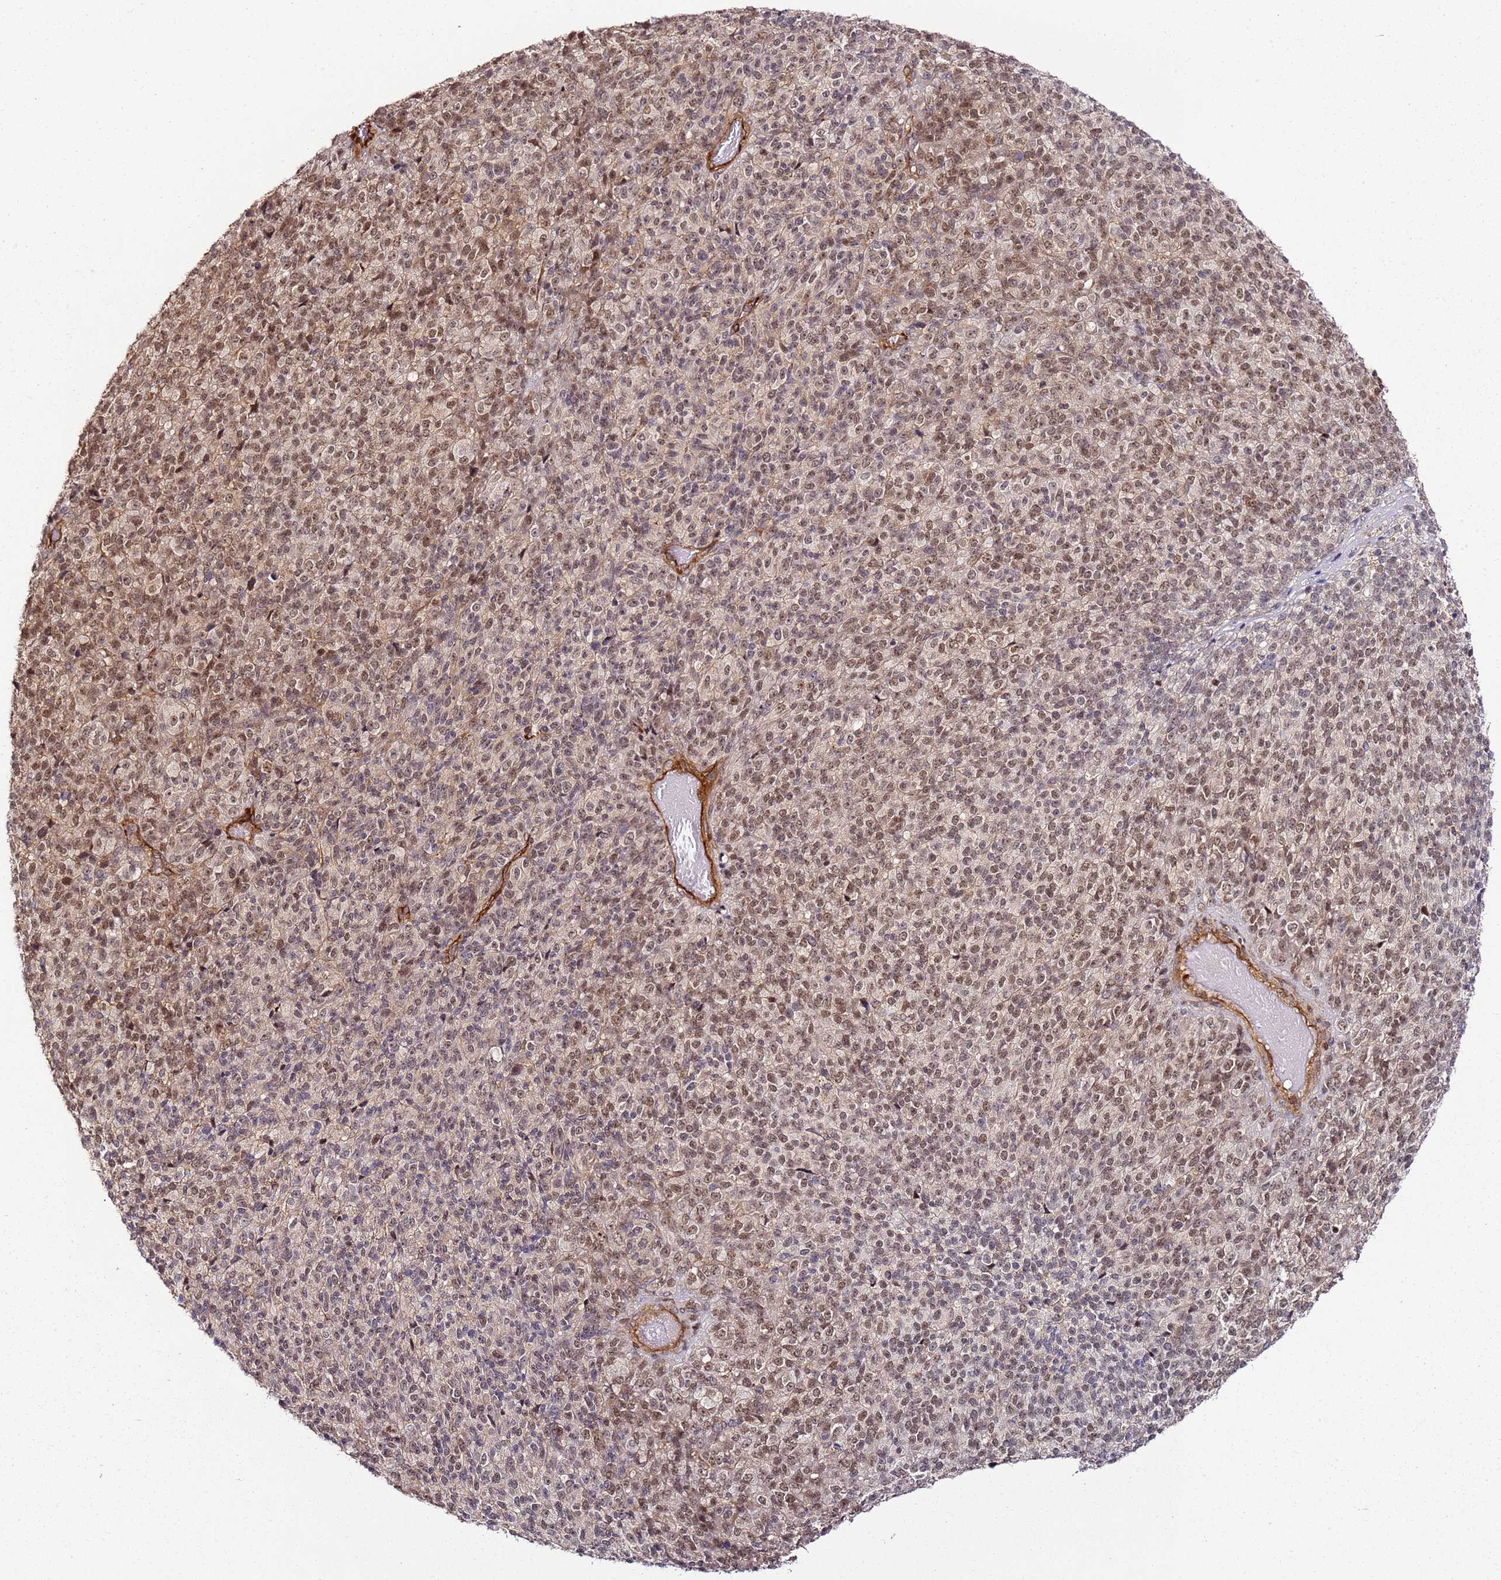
{"staining": {"intensity": "weak", "quantity": ">75%", "location": "nuclear"}, "tissue": "melanoma", "cell_type": "Tumor cells", "image_type": "cancer", "snomed": [{"axis": "morphology", "description": "Malignant melanoma, Metastatic site"}, {"axis": "topography", "description": "Brain"}], "caption": "Human melanoma stained with a protein marker demonstrates weak staining in tumor cells.", "gene": "CCNYL1", "patient": {"sex": "female", "age": 56}}